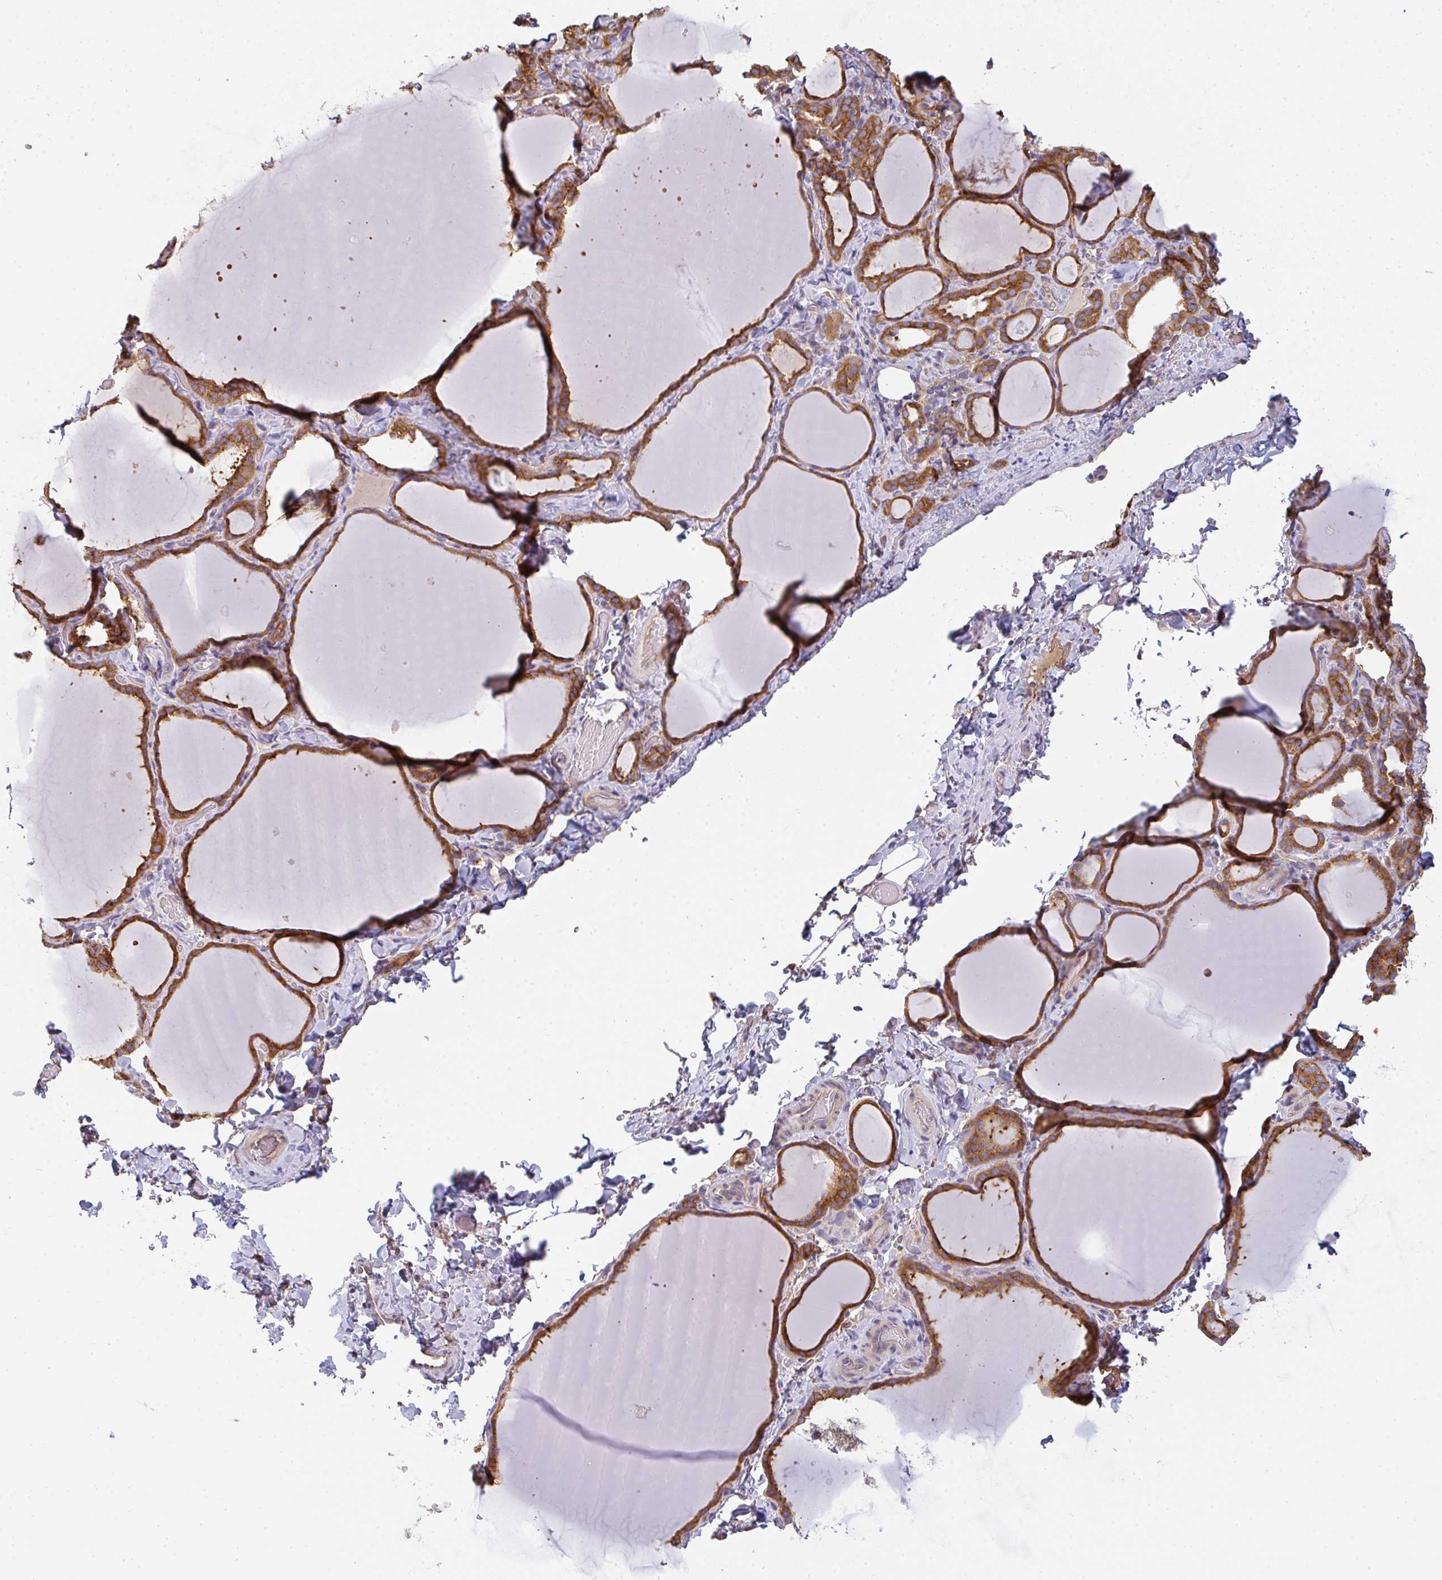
{"staining": {"intensity": "moderate", "quantity": ">75%", "location": "cytoplasmic/membranous"}, "tissue": "thyroid gland", "cell_type": "Glandular cells", "image_type": "normal", "snomed": [{"axis": "morphology", "description": "Normal tissue, NOS"}, {"axis": "topography", "description": "Thyroid gland"}], "caption": "Immunohistochemistry (DAB) staining of benign thyroid gland shows moderate cytoplasmic/membranous protein expression in approximately >75% of glandular cells.", "gene": "SNX5", "patient": {"sex": "female", "age": 22}}